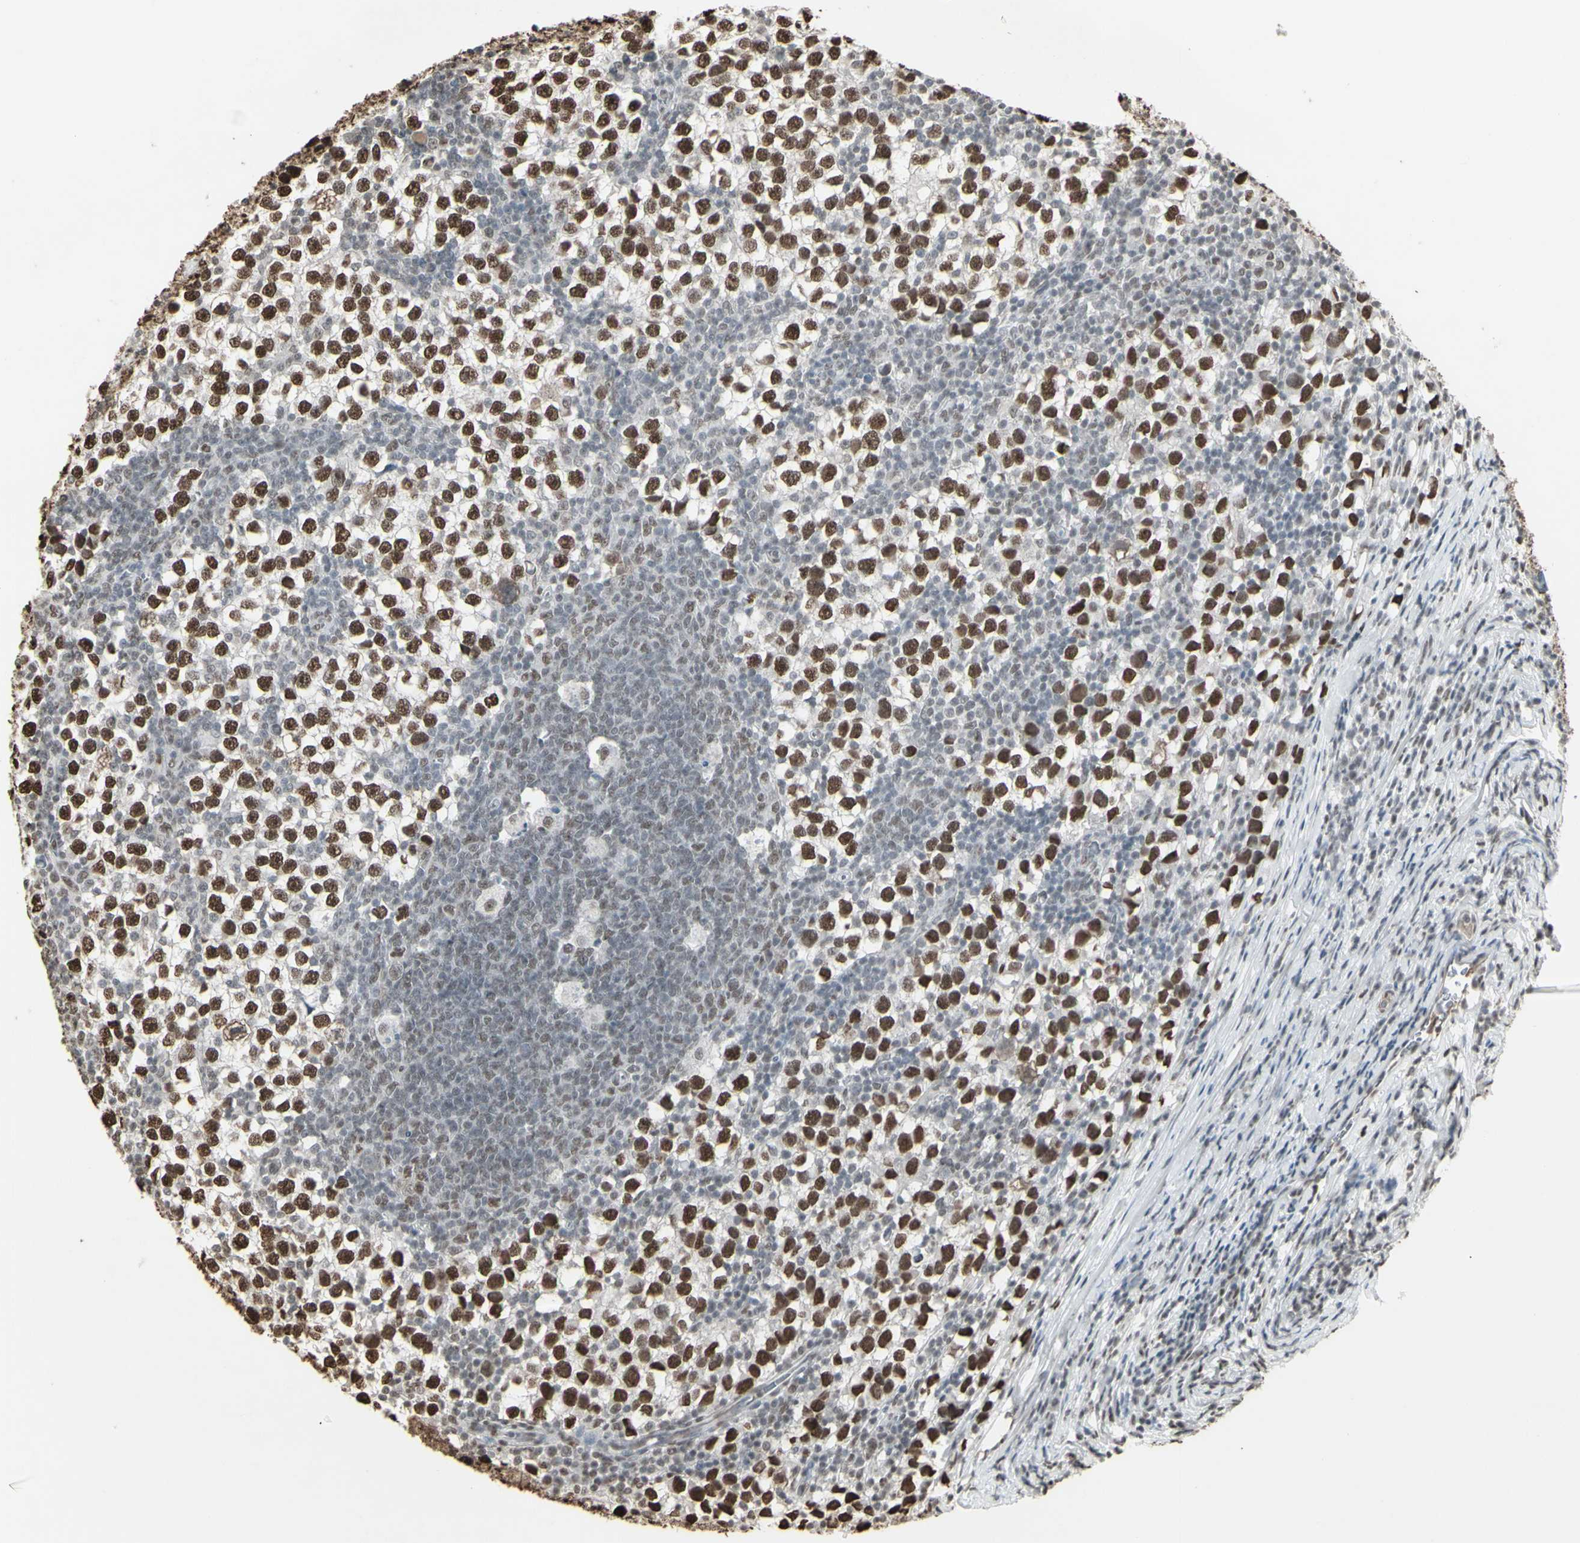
{"staining": {"intensity": "strong", "quantity": ">75%", "location": "nuclear"}, "tissue": "testis cancer", "cell_type": "Tumor cells", "image_type": "cancer", "snomed": [{"axis": "morphology", "description": "Seminoma, NOS"}, {"axis": "topography", "description": "Testis"}], "caption": "DAB immunohistochemical staining of seminoma (testis) reveals strong nuclear protein staining in approximately >75% of tumor cells.", "gene": "TRIM28", "patient": {"sex": "male", "age": 65}}